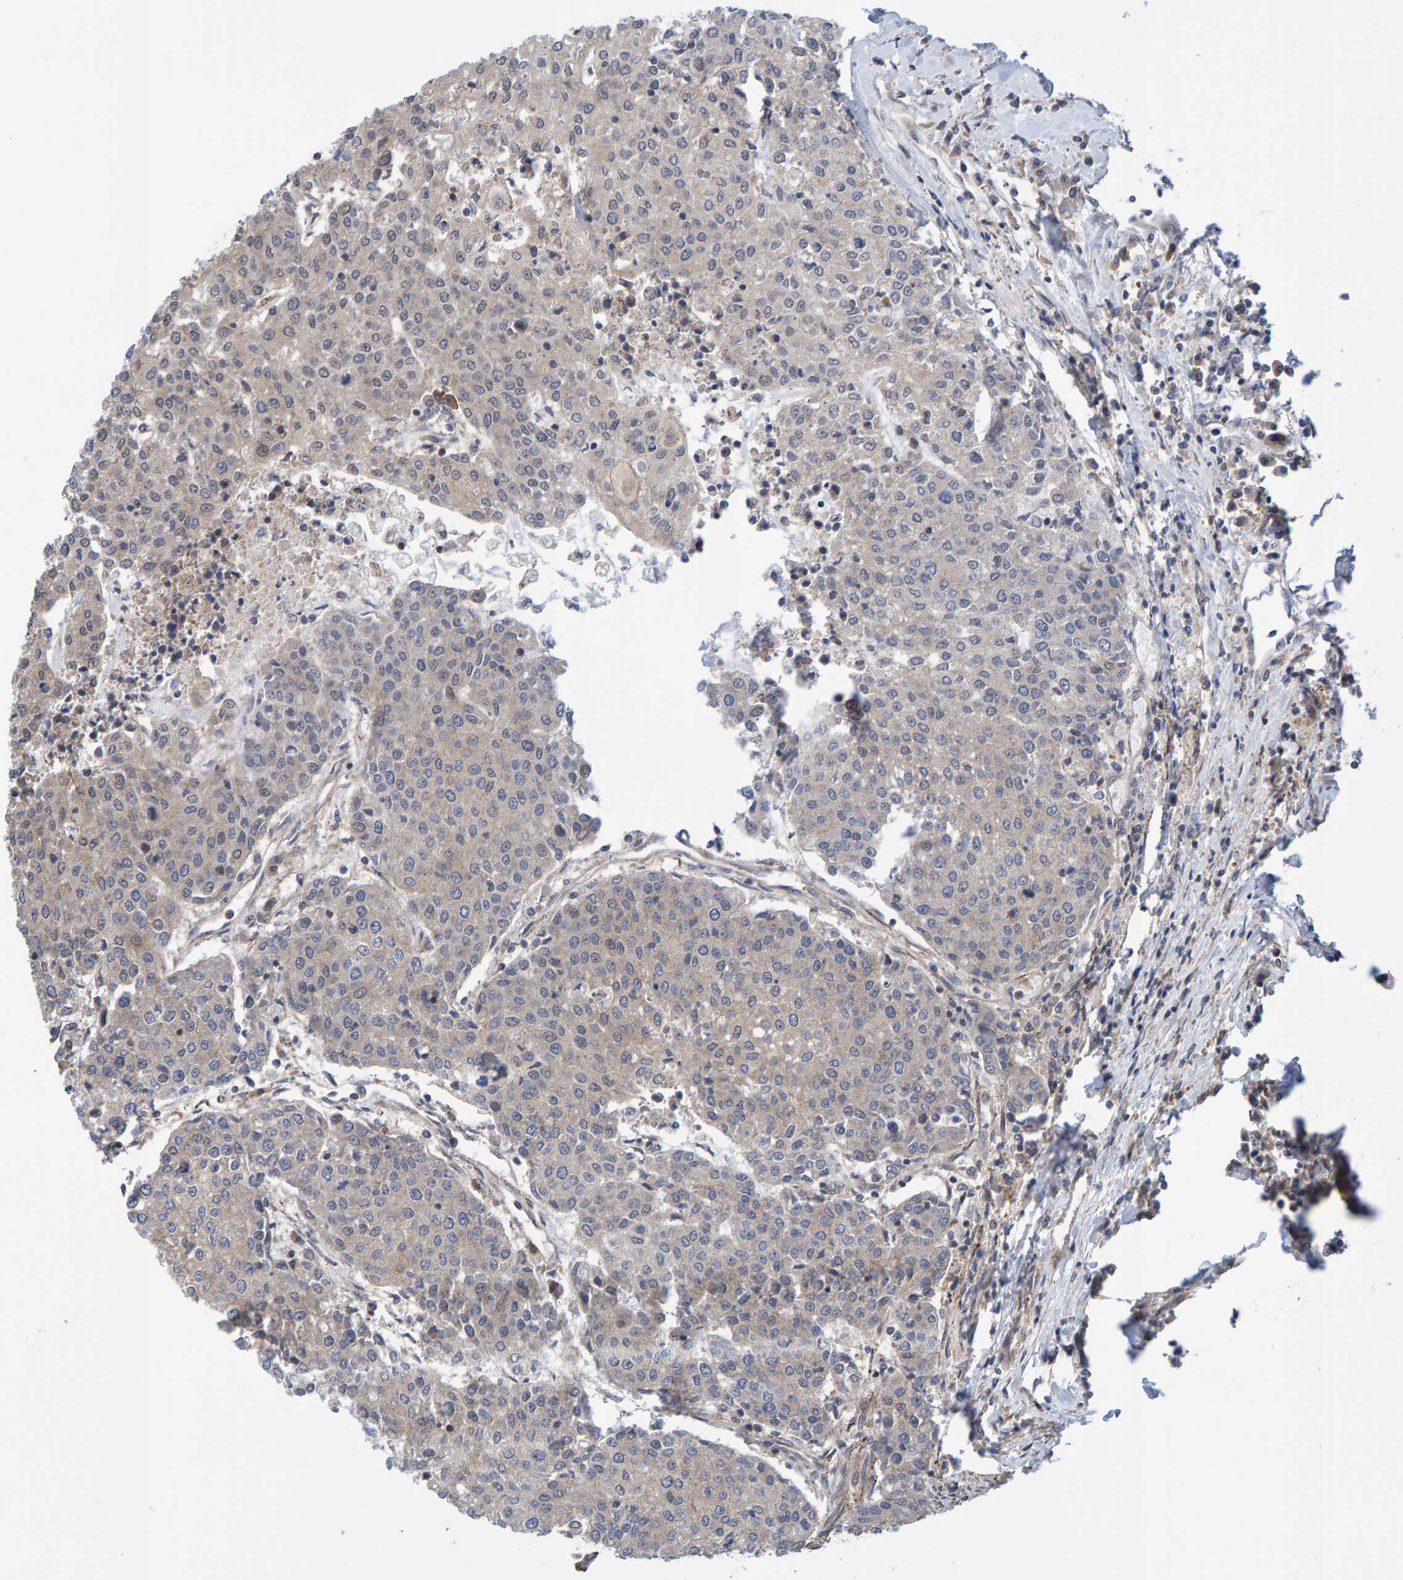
{"staining": {"intensity": "weak", "quantity": "<25%", "location": "cytoplasmic/membranous"}, "tissue": "urothelial cancer", "cell_type": "Tumor cells", "image_type": "cancer", "snomed": [{"axis": "morphology", "description": "Urothelial carcinoma, High grade"}, {"axis": "topography", "description": "Urinary bladder"}], "caption": "A micrograph of high-grade urothelial carcinoma stained for a protein demonstrates no brown staining in tumor cells.", "gene": "SCRN2", "patient": {"sex": "female", "age": 85}}